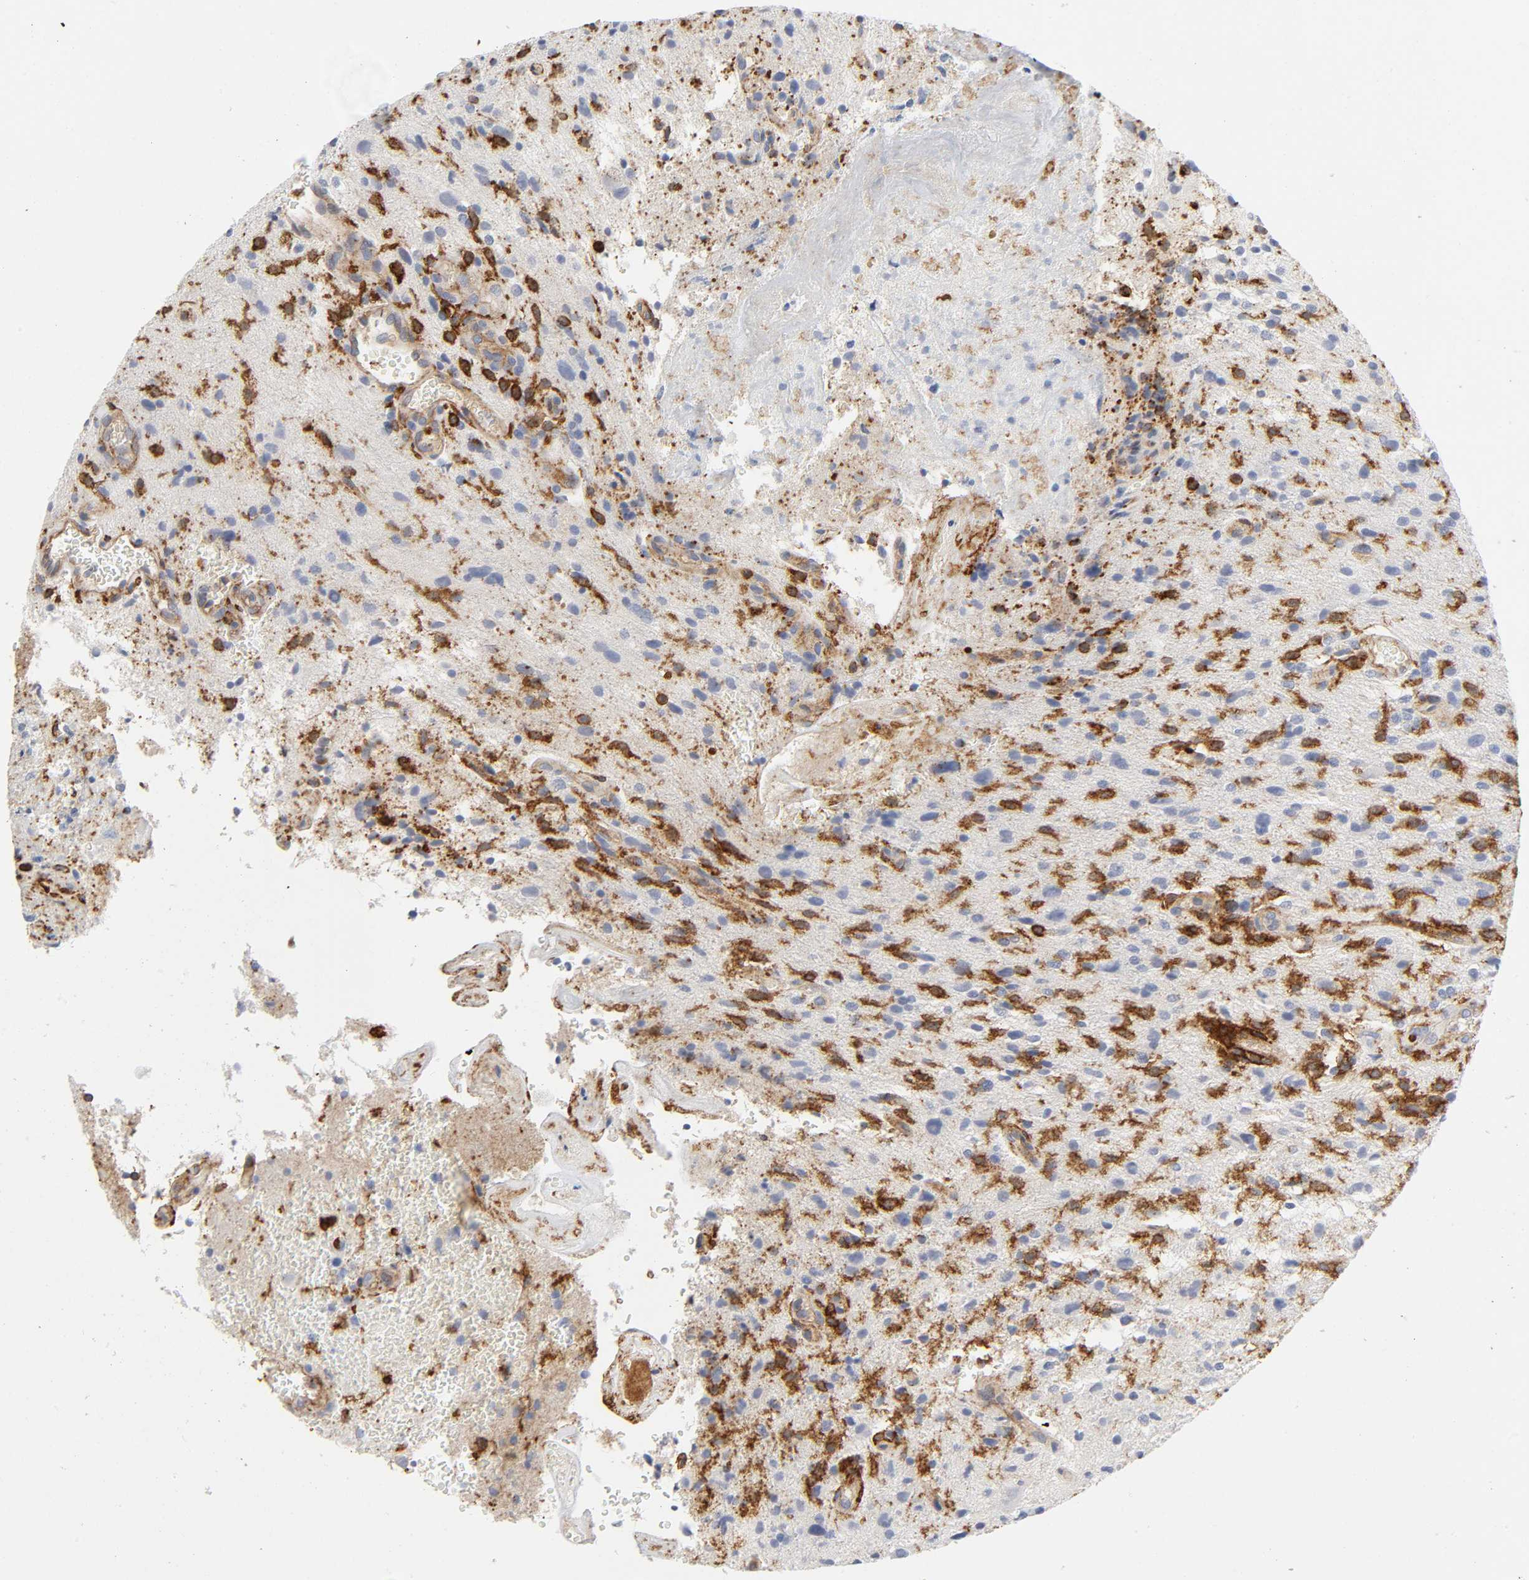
{"staining": {"intensity": "strong", "quantity": "25%-75%", "location": "cytoplasmic/membranous"}, "tissue": "glioma", "cell_type": "Tumor cells", "image_type": "cancer", "snomed": [{"axis": "morphology", "description": "Normal tissue, NOS"}, {"axis": "morphology", "description": "Glioma, malignant, High grade"}, {"axis": "topography", "description": "Cerebral cortex"}], "caption": "Strong cytoplasmic/membranous protein staining is present in about 25%-75% of tumor cells in glioma.", "gene": "LYN", "patient": {"sex": "male", "age": 75}}